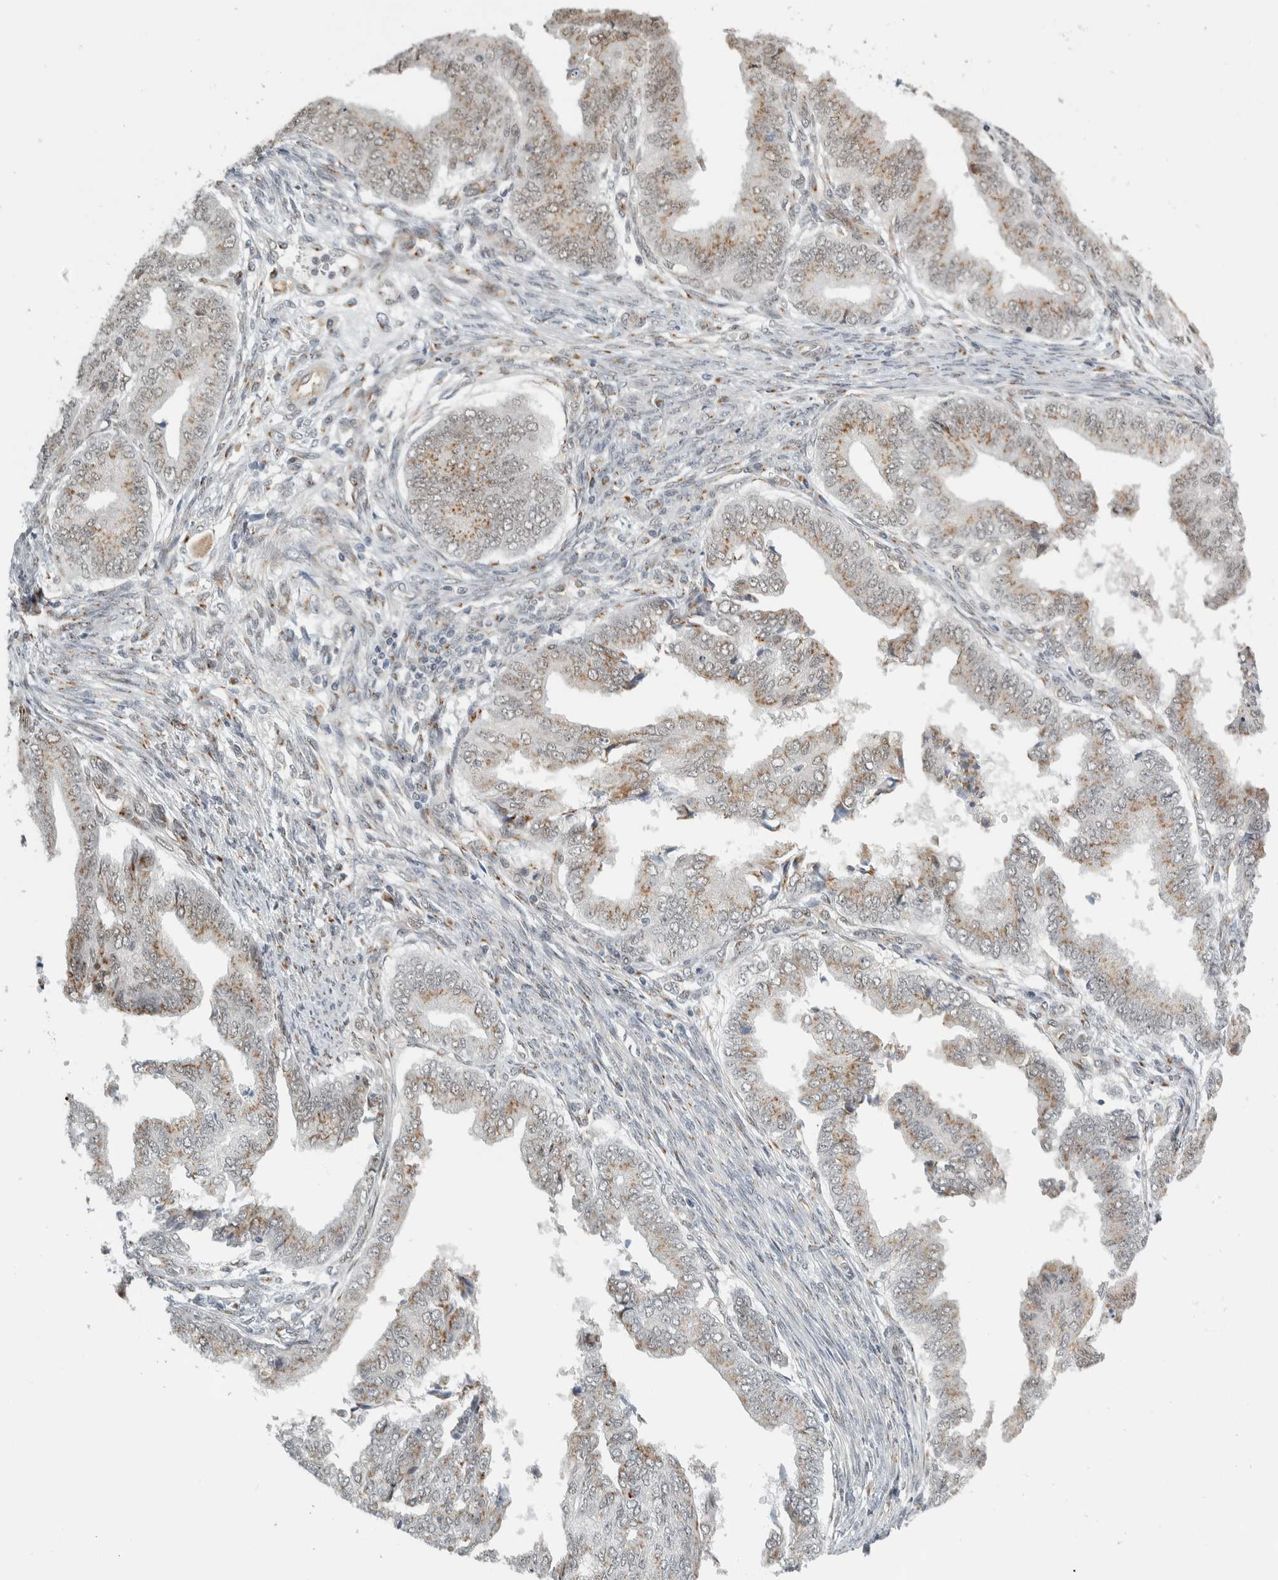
{"staining": {"intensity": "weak", "quantity": "25%-75%", "location": "cytoplasmic/membranous"}, "tissue": "endometrial cancer", "cell_type": "Tumor cells", "image_type": "cancer", "snomed": [{"axis": "morphology", "description": "Polyp, NOS"}, {"axis": "morphology", "description": "Adenocarcinoma, NOS"}, {"axis": "morphology", "description": "Adenoma, NOS"}, {"axis": "topography", "description": "Endometrium"}], "caption": "Protein staining shows weak cytoplasmic/membranous staining in approximately 25%-75% of tumor cells in endometrial cancer.", "gene": "ZMYND8", "patient": {"sex": "female", "age": 79}}